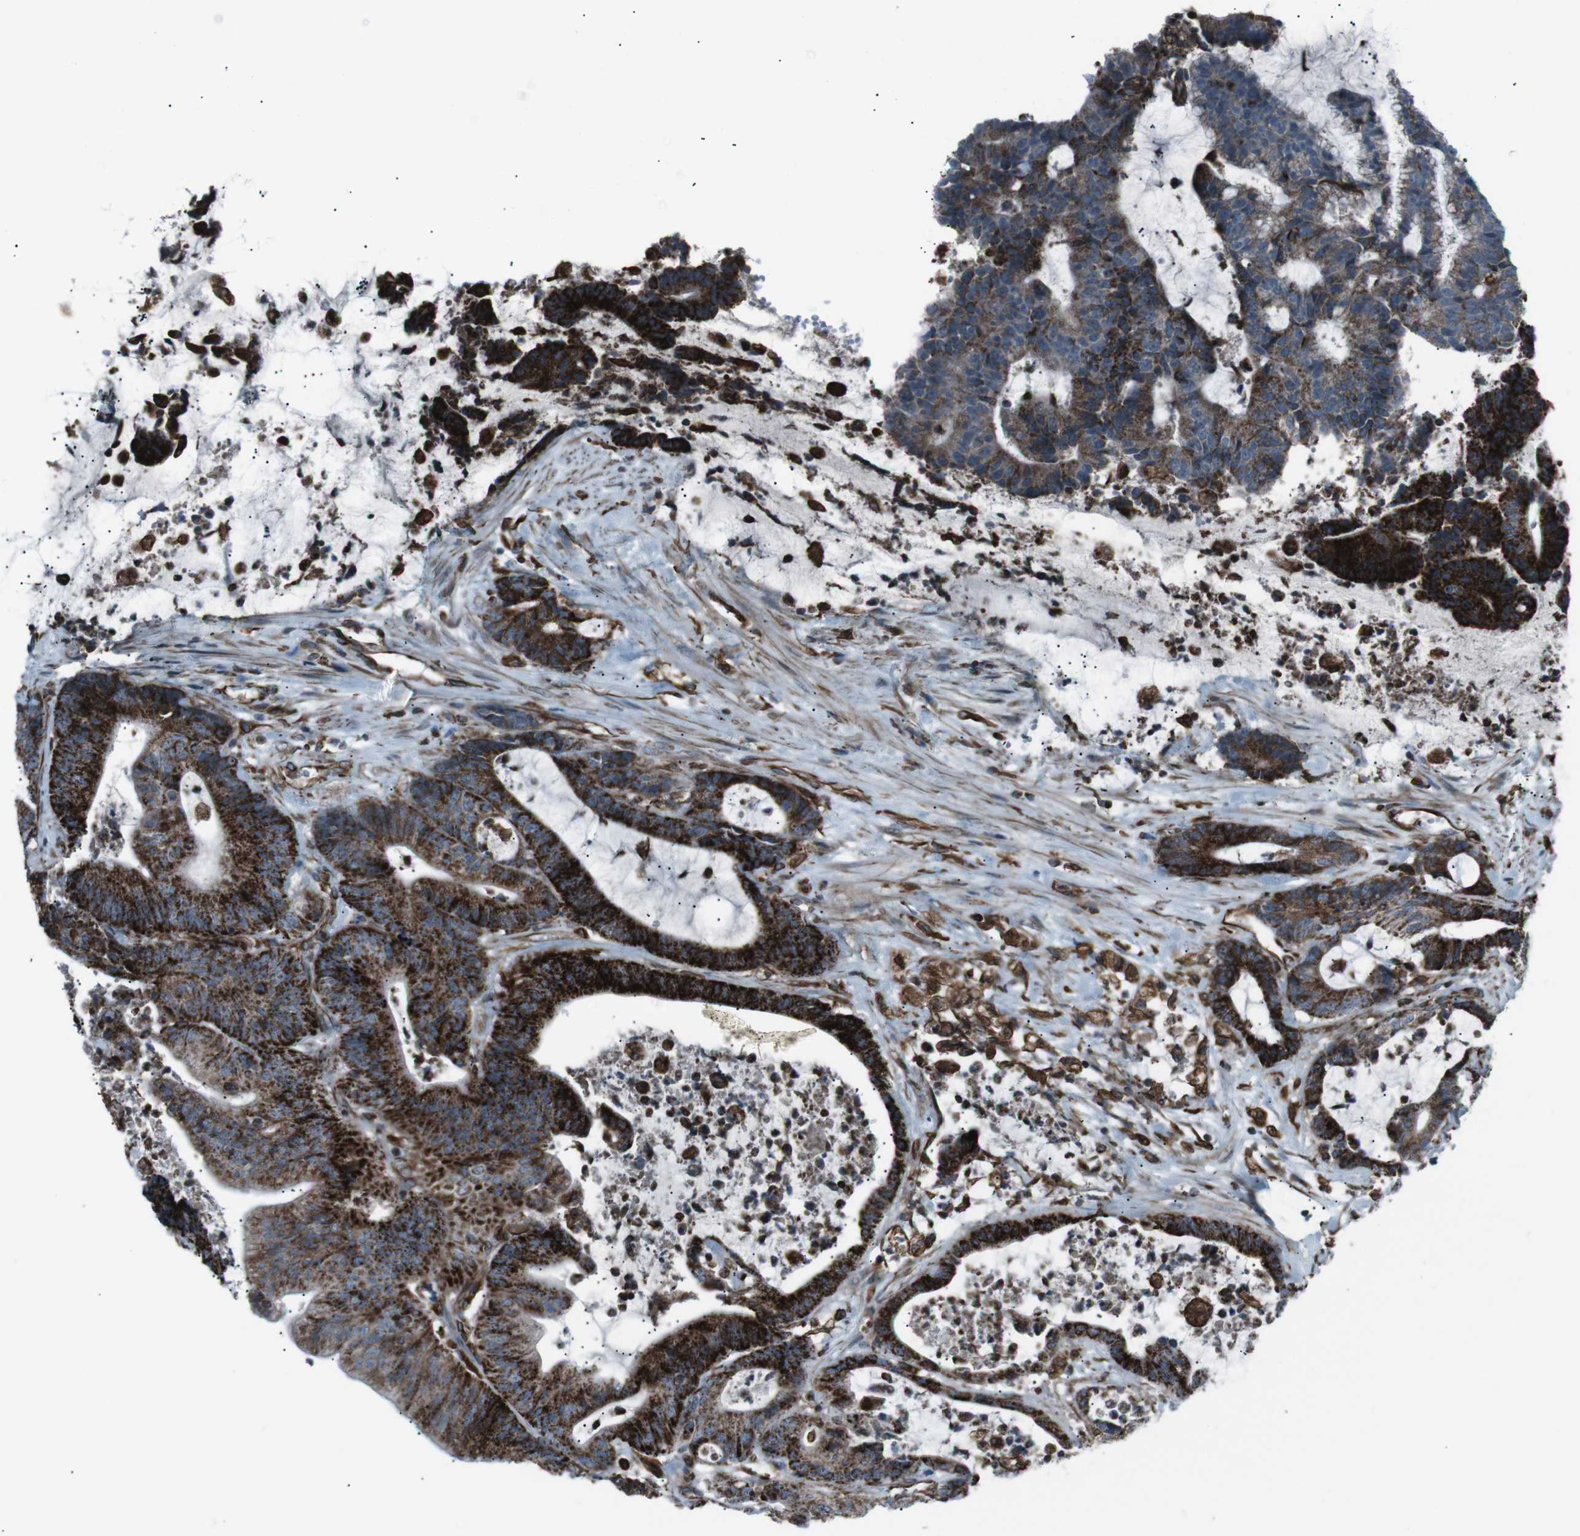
{"staining": {"intensity": "strong", "quantity": ">75%", "location": "cytoplasmic/membranous"}, "tissue": "colorectal cancer", "cell_type": "Tumor cells", "image_type": "cancer", "snomed": [{"axis": "morphology", "description": "Adenocarcinoma, NOS"}, {"axis": "topography", "description": "Colon"}], "caption": "Approximately >75% of tumor cells in adenocarcinoma (colorectal) exhibit strong cytoplasmic/membranous protein expression as visualized by brown immunohistochemical staining.", "gene": "TMEM141", "patient": {"sex": "female", "age": 84}}